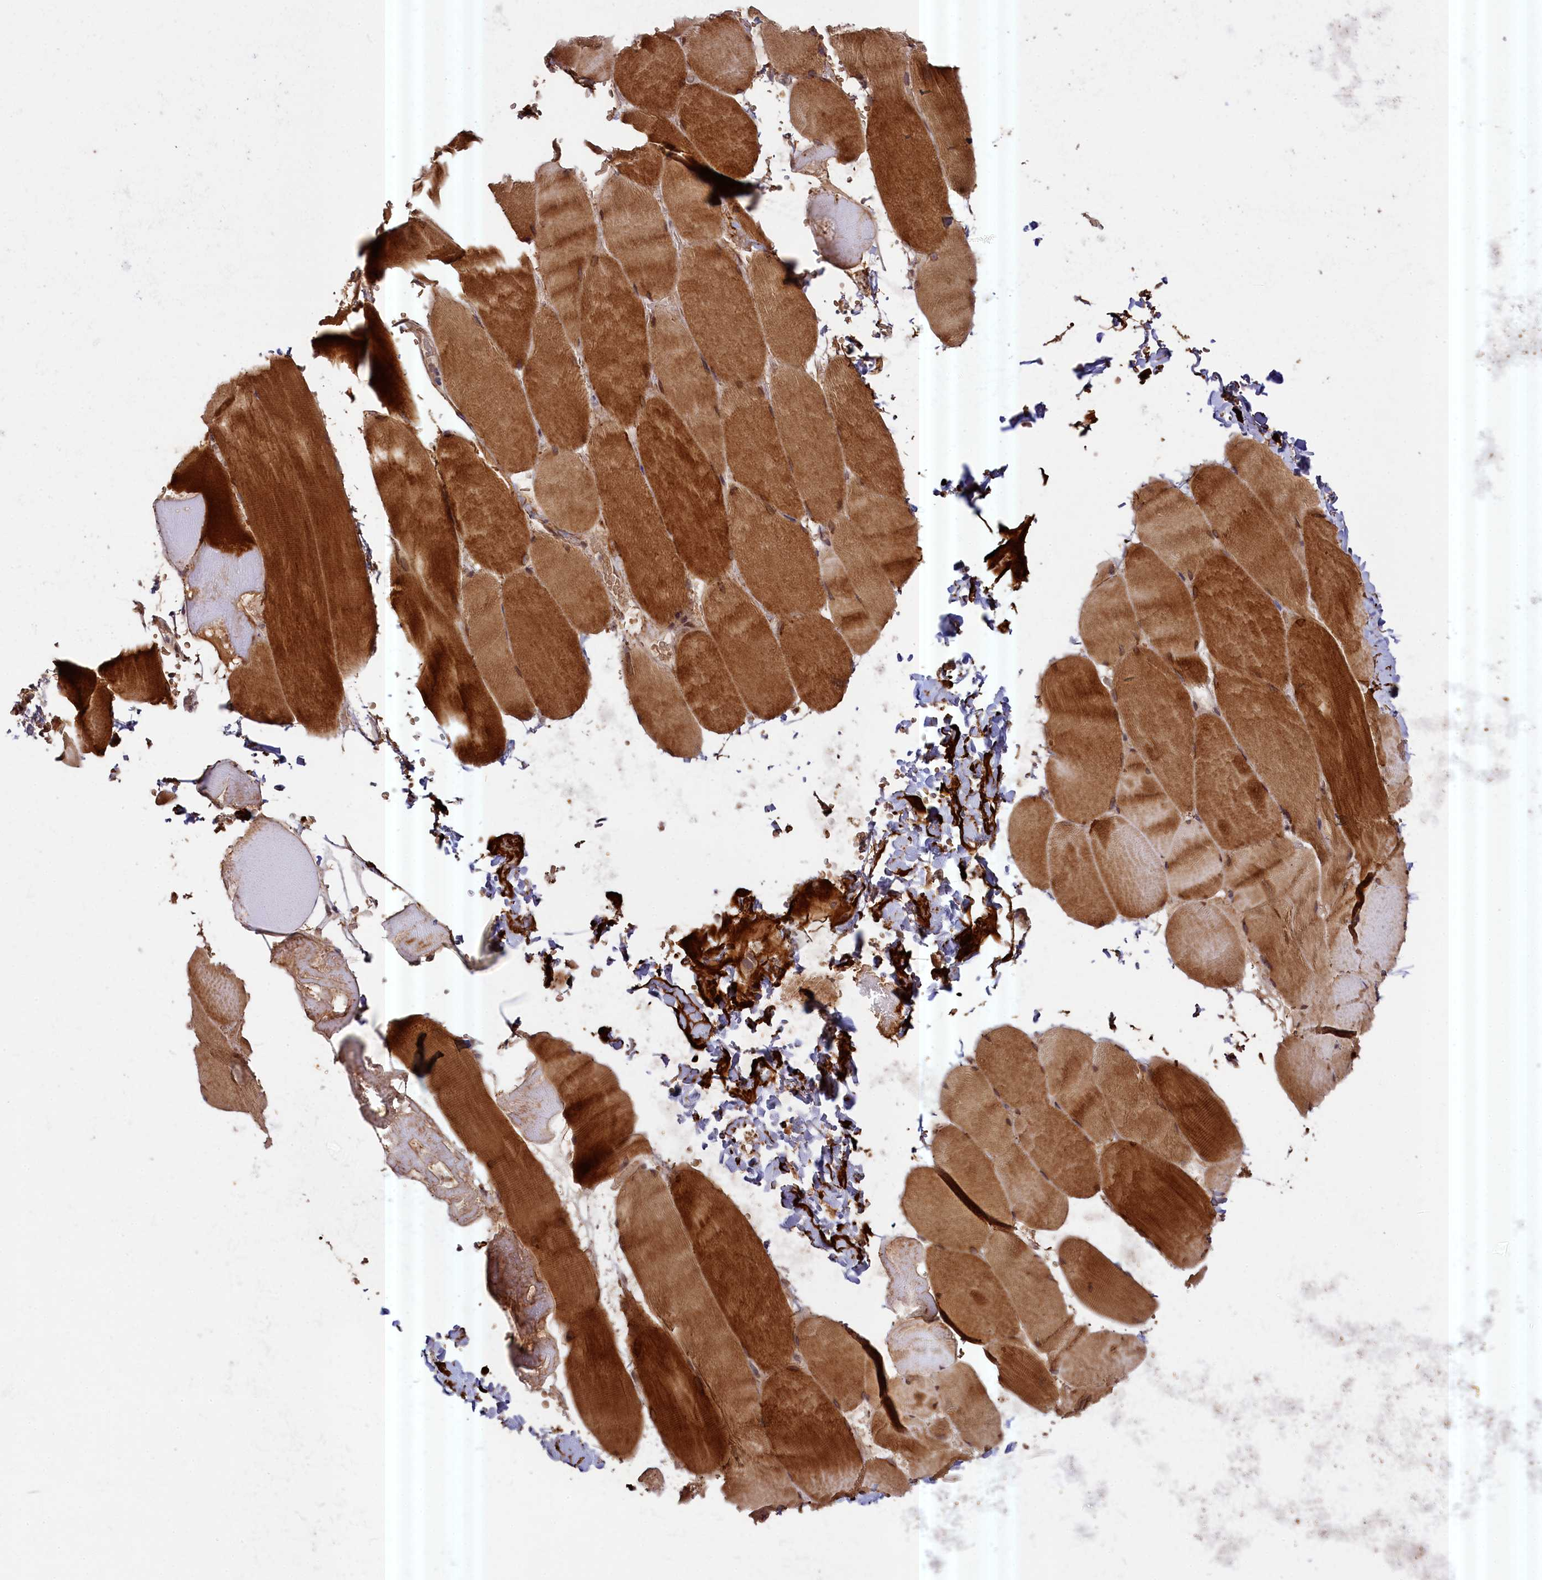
{"staining": {"intensity": "strong", "quantity": ">75%", "location": "cytoplasmic/membranous"}, "tissue": "skeletal muscle", "cell_type": "Myocytes", "image_type": "normal", "snomed": [{"axis": "morphology", "description": "Normal tissue, NOS"}, {"axis": "topography", "description": "Skeletal muscle"}, {"axis": "topography", "description": "Head-Neck"}], "caption": "A high amount of strong cytoplasmic/membranous expression is appreciated in about >75% of myocytes in unremarkable skeletal muscle. (DAB = brown stain, brightfield microscopy at high magnification).", "gene": "ZNF480", "patient": {"sex": "male", "age": 66}}